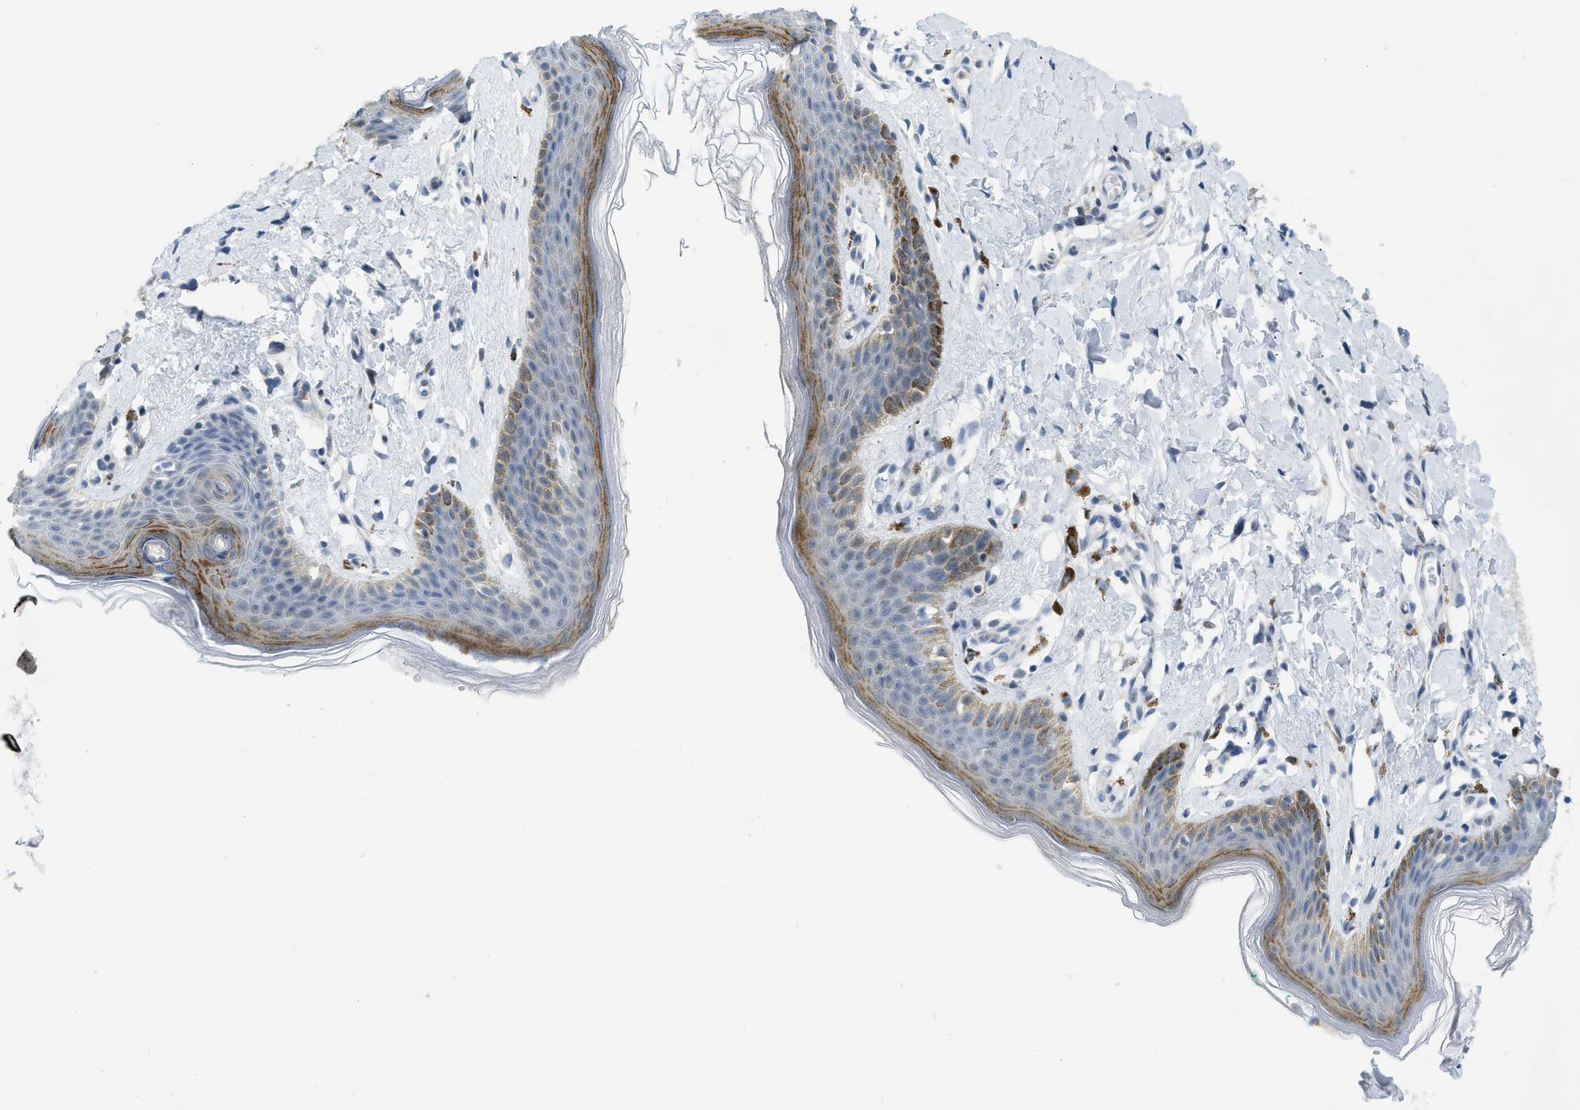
{"staining": {"intensity": "moderate", "quantity": "<25%", "location": "cytoplasmic/membranous"}, "tissue": "skin", "cell_type": "Epidermal cells", "image_type": "normal", "snomed": [{"axis": "morphology", "description": "Normal tissue, NOS"}, {"axis": "topography", "description": "Vulva"}], "caption": "Protein expression by immunohistochemistry exhibits moderate cytoplasmic/membranous expression in about <25% of epidermal cells in unremarkable skin. (DAB (3,3'-diaminobenzidine) IHC, brown staining for protein, blue staining for nuclei).", "gene": "ZNF408", "patient": {"sex": "female", "age": 66}}